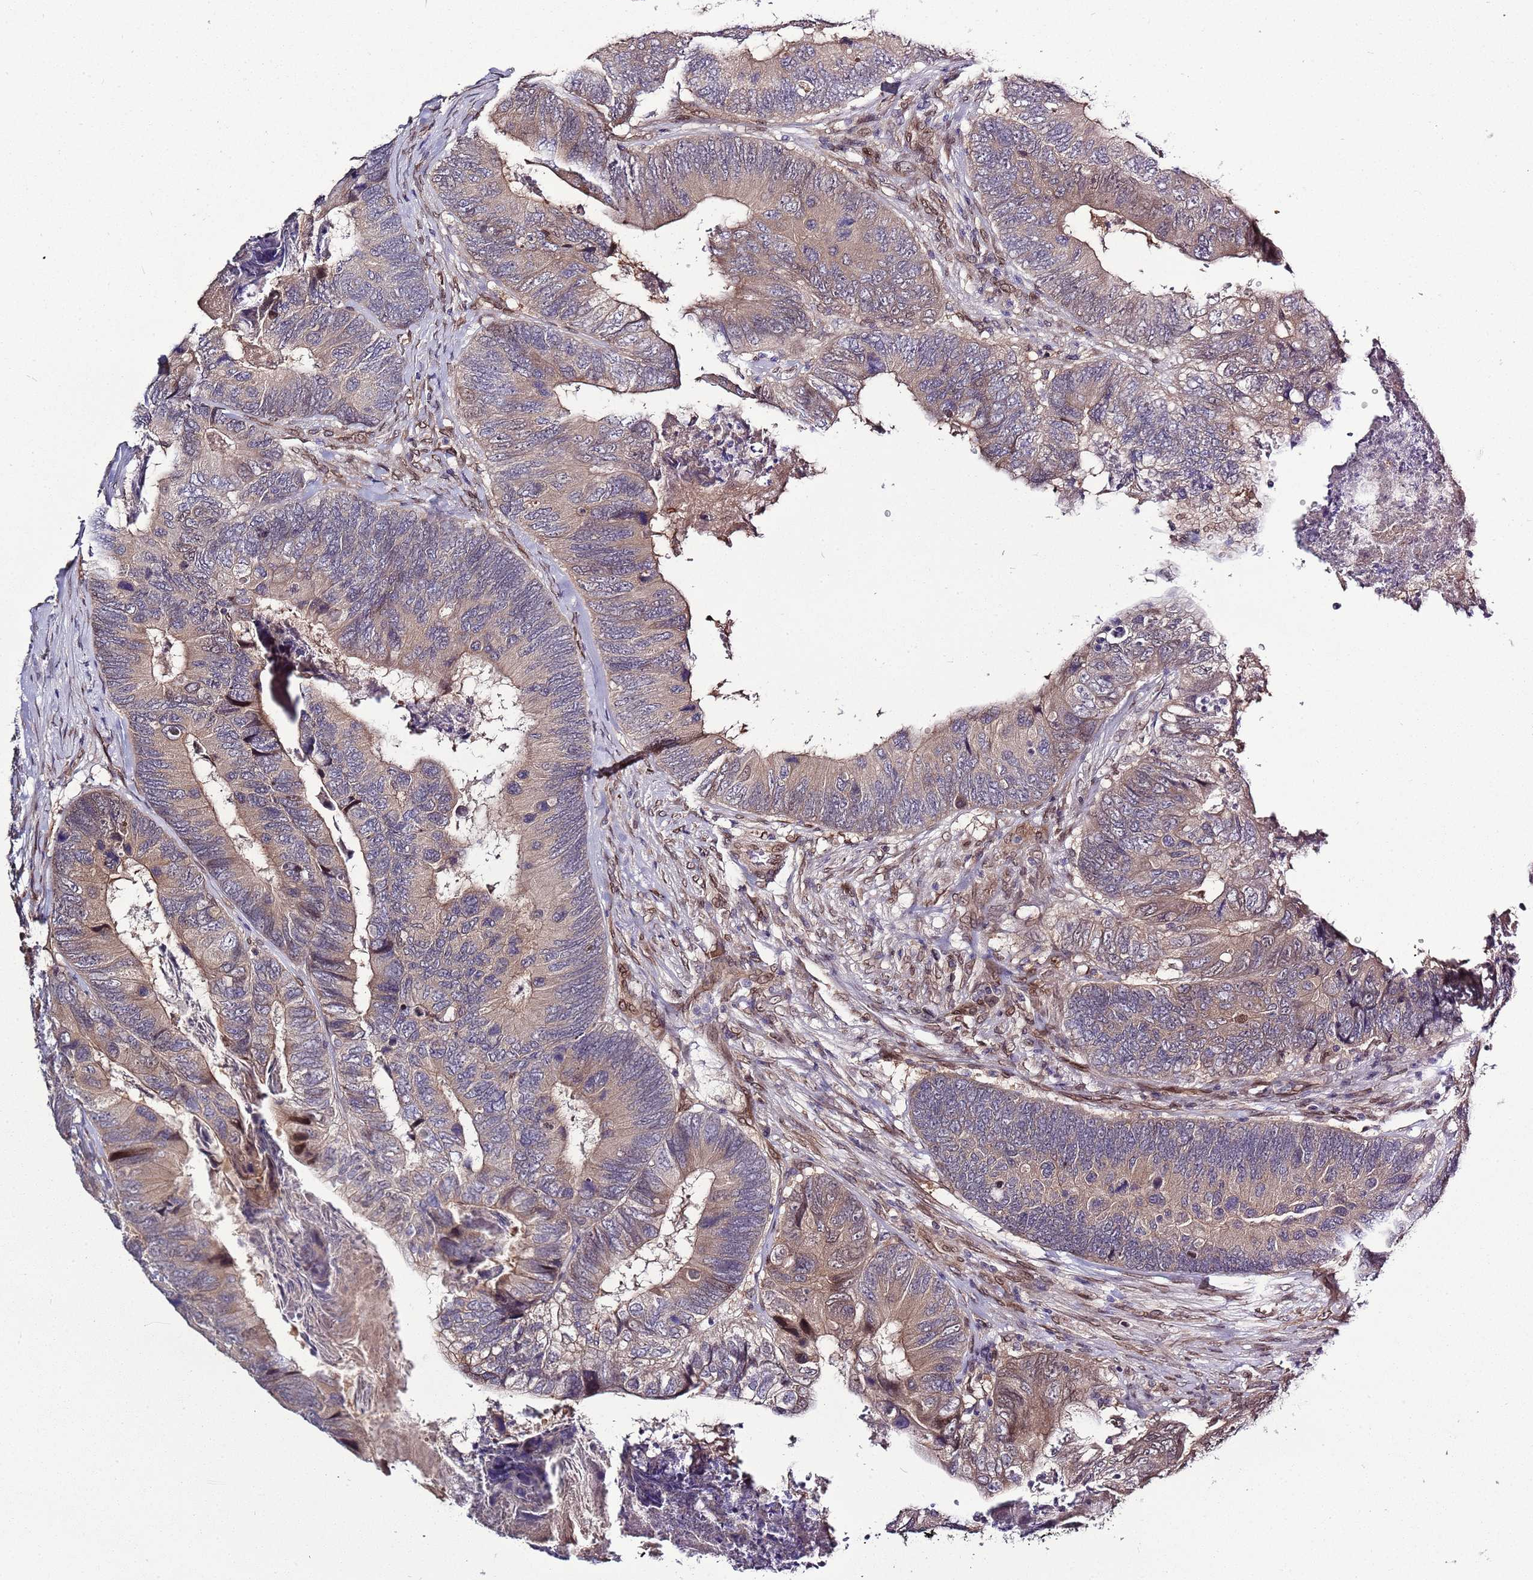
{"staining": {"intensity": "weak", "quantity": ">75%", "location": "cytoplasmic/membranous"}, "tissue": "colorectal cancer", "cell_type": "Tumor cells", "image_type": "cancer", "snomed": [{"axis": "morphology", "description": "Adenocarcinoma, NOS"}, {"axis": "topography", "description": "Colon"}], "caption": "An image of human colorectal adenocarcinoma stained for a protein reveals weak cytoplasmic/membranous brown staining in tumor cells.", "gene": "ZNF665", "patient": {"sex": "female", "age": 67}}